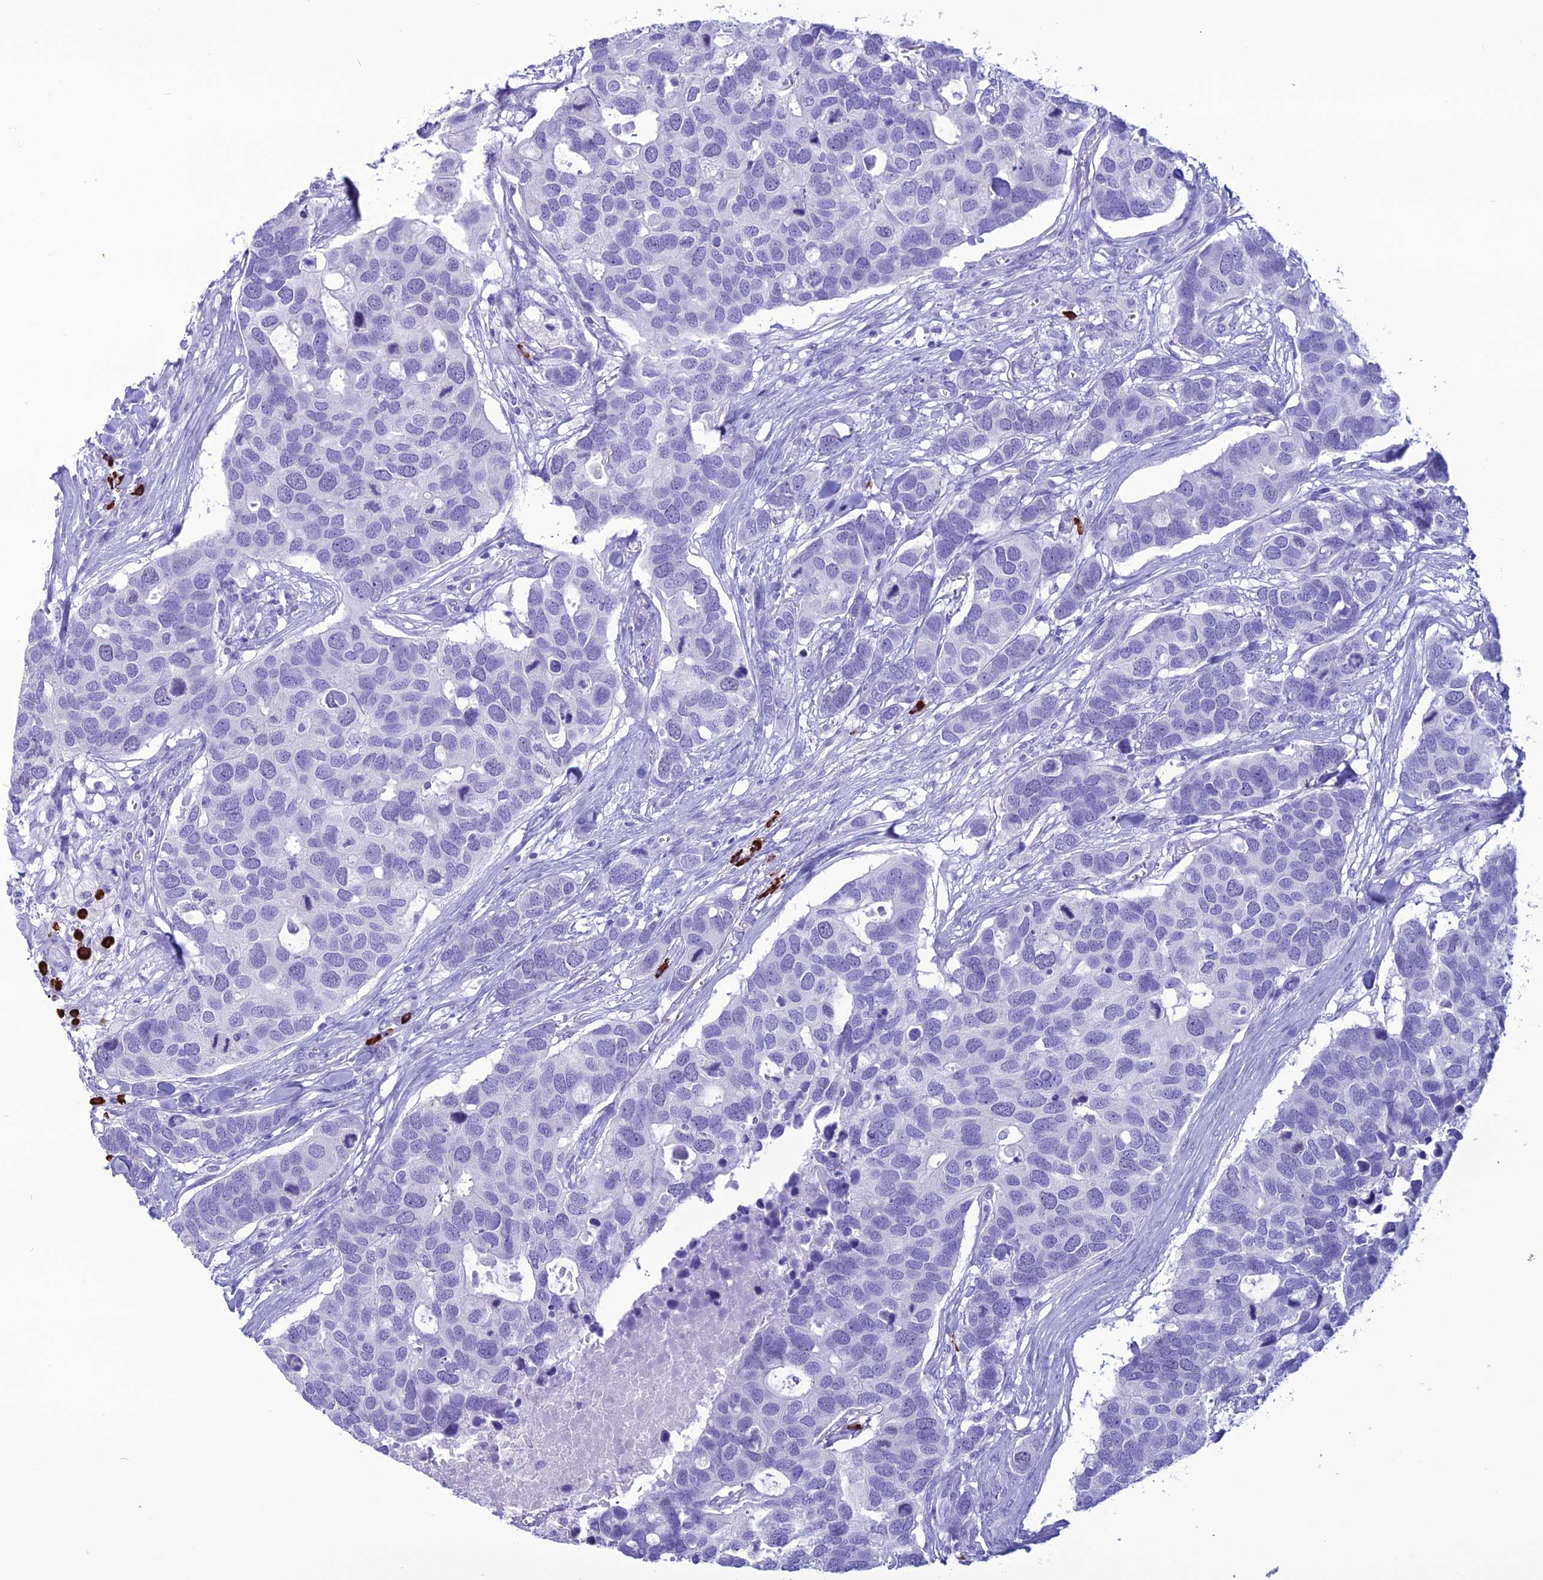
{"staining": {"intensity": "negative", "quantity": "none", "location": "none"}, "tissue": "breast cancer", "cell_type": "Tumor cells", "image_type": "cancer", "snomed": [{"axis": "morphology", "description": "Duct carcinoma"}, {"axis": "topography", "description": "Breast"}], "caption": "A histopathology image of breast invasive ductal carcinoma stained for a protein shows no brown staining in tumor cells.", "gene": "MZB1", "patient": {"sex": "female", "age": 83}}